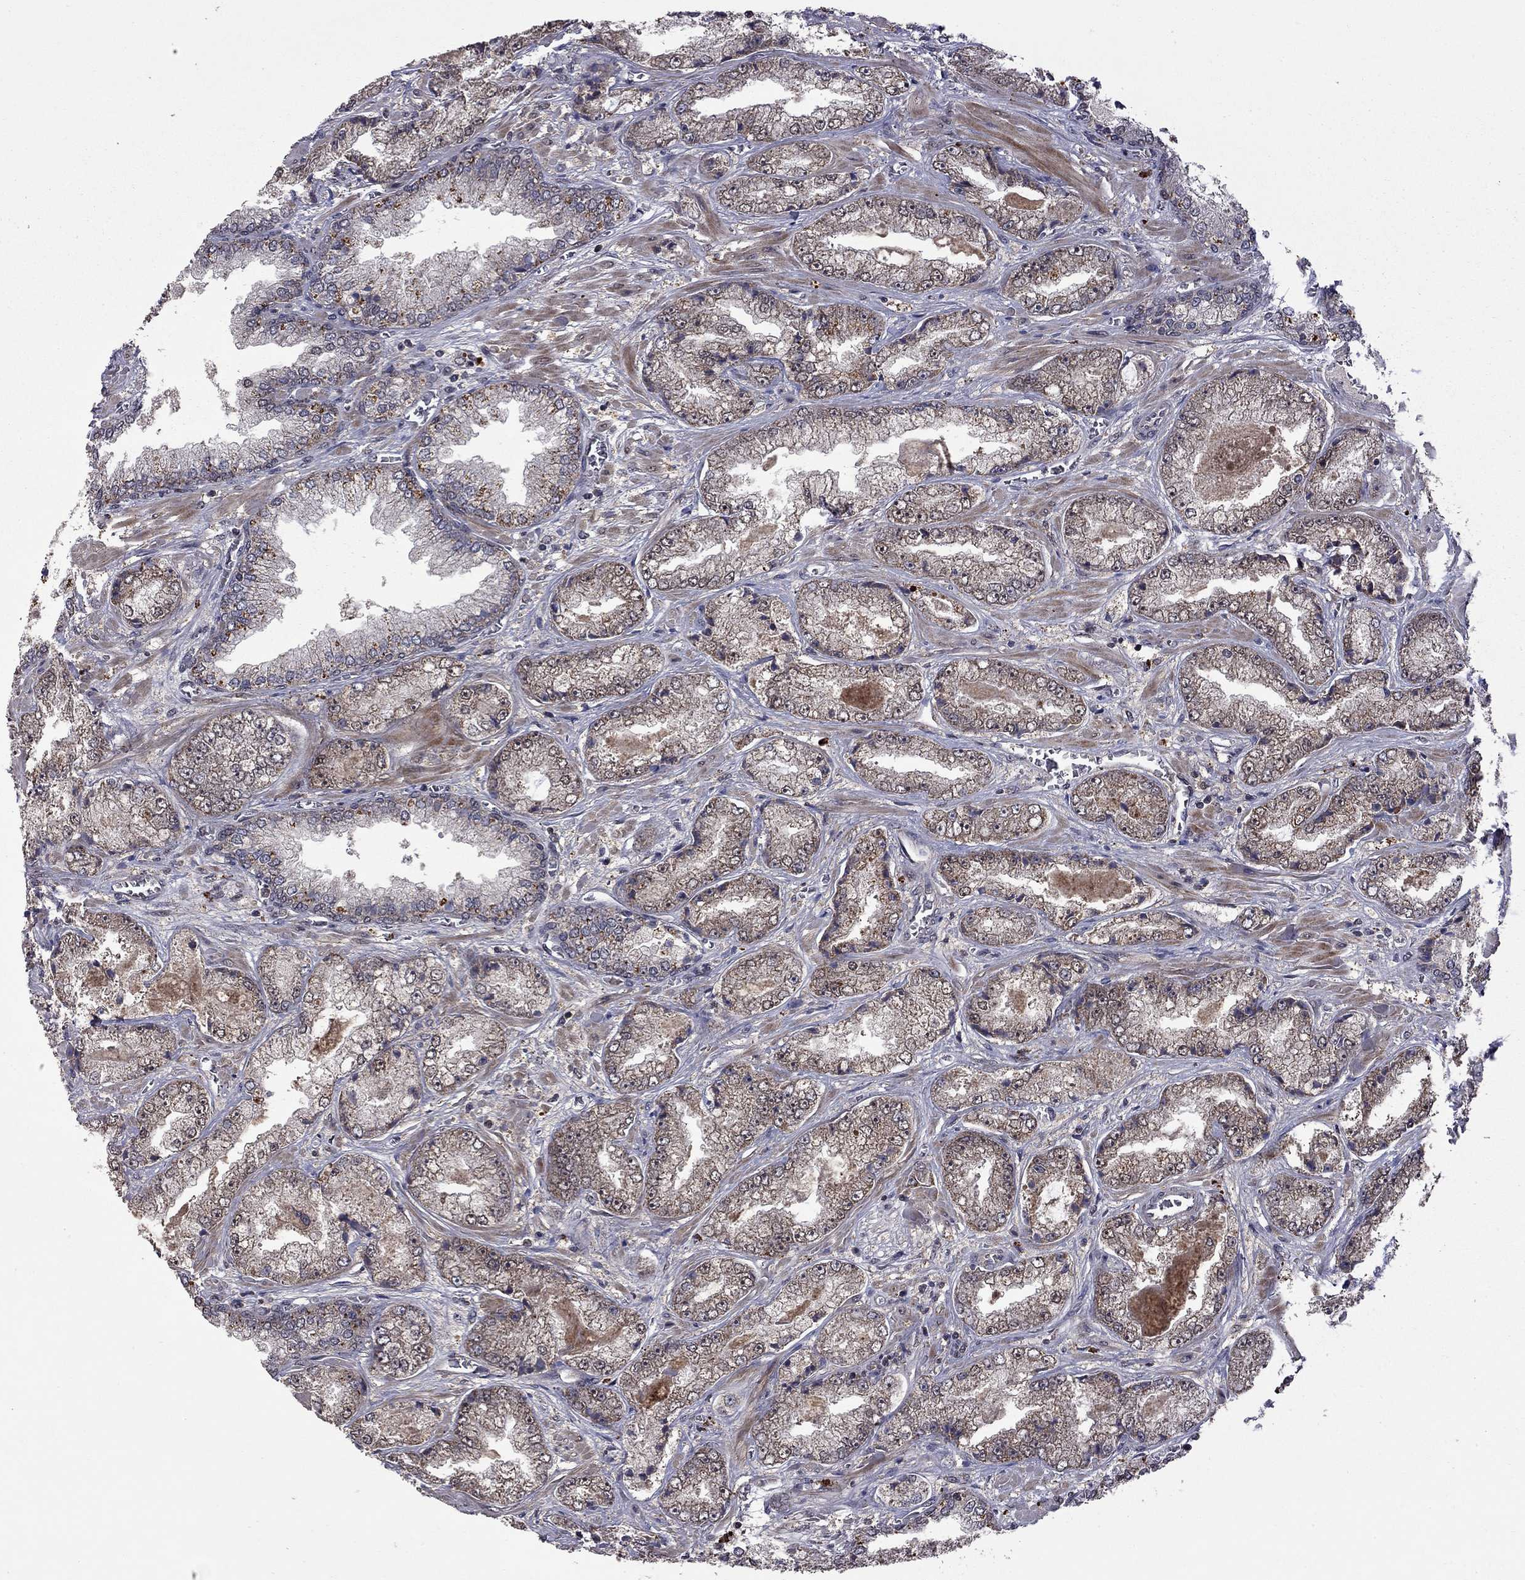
{"staining": {"intensity": "moderate", "quantity": "<25%", "location": "cytoplasmic/membranous"}, "tissue": "prostate cancer", "cell_type": "Tumor cells", "image_type": "cancer", "snomed": [{"axis": "morphology", "description": "Adenocarcinoma, Low grade"}, {"axis": "topography", "description": "Prostate"}], "caption": "Protein staining displays moderate cytoplasmic/membranous expression in approximately <25% of tumor cells in adenocarcinoma (low-grade) (prostate).", "gene": "IPP", "patient": {"sex": "male", "age": 57}}